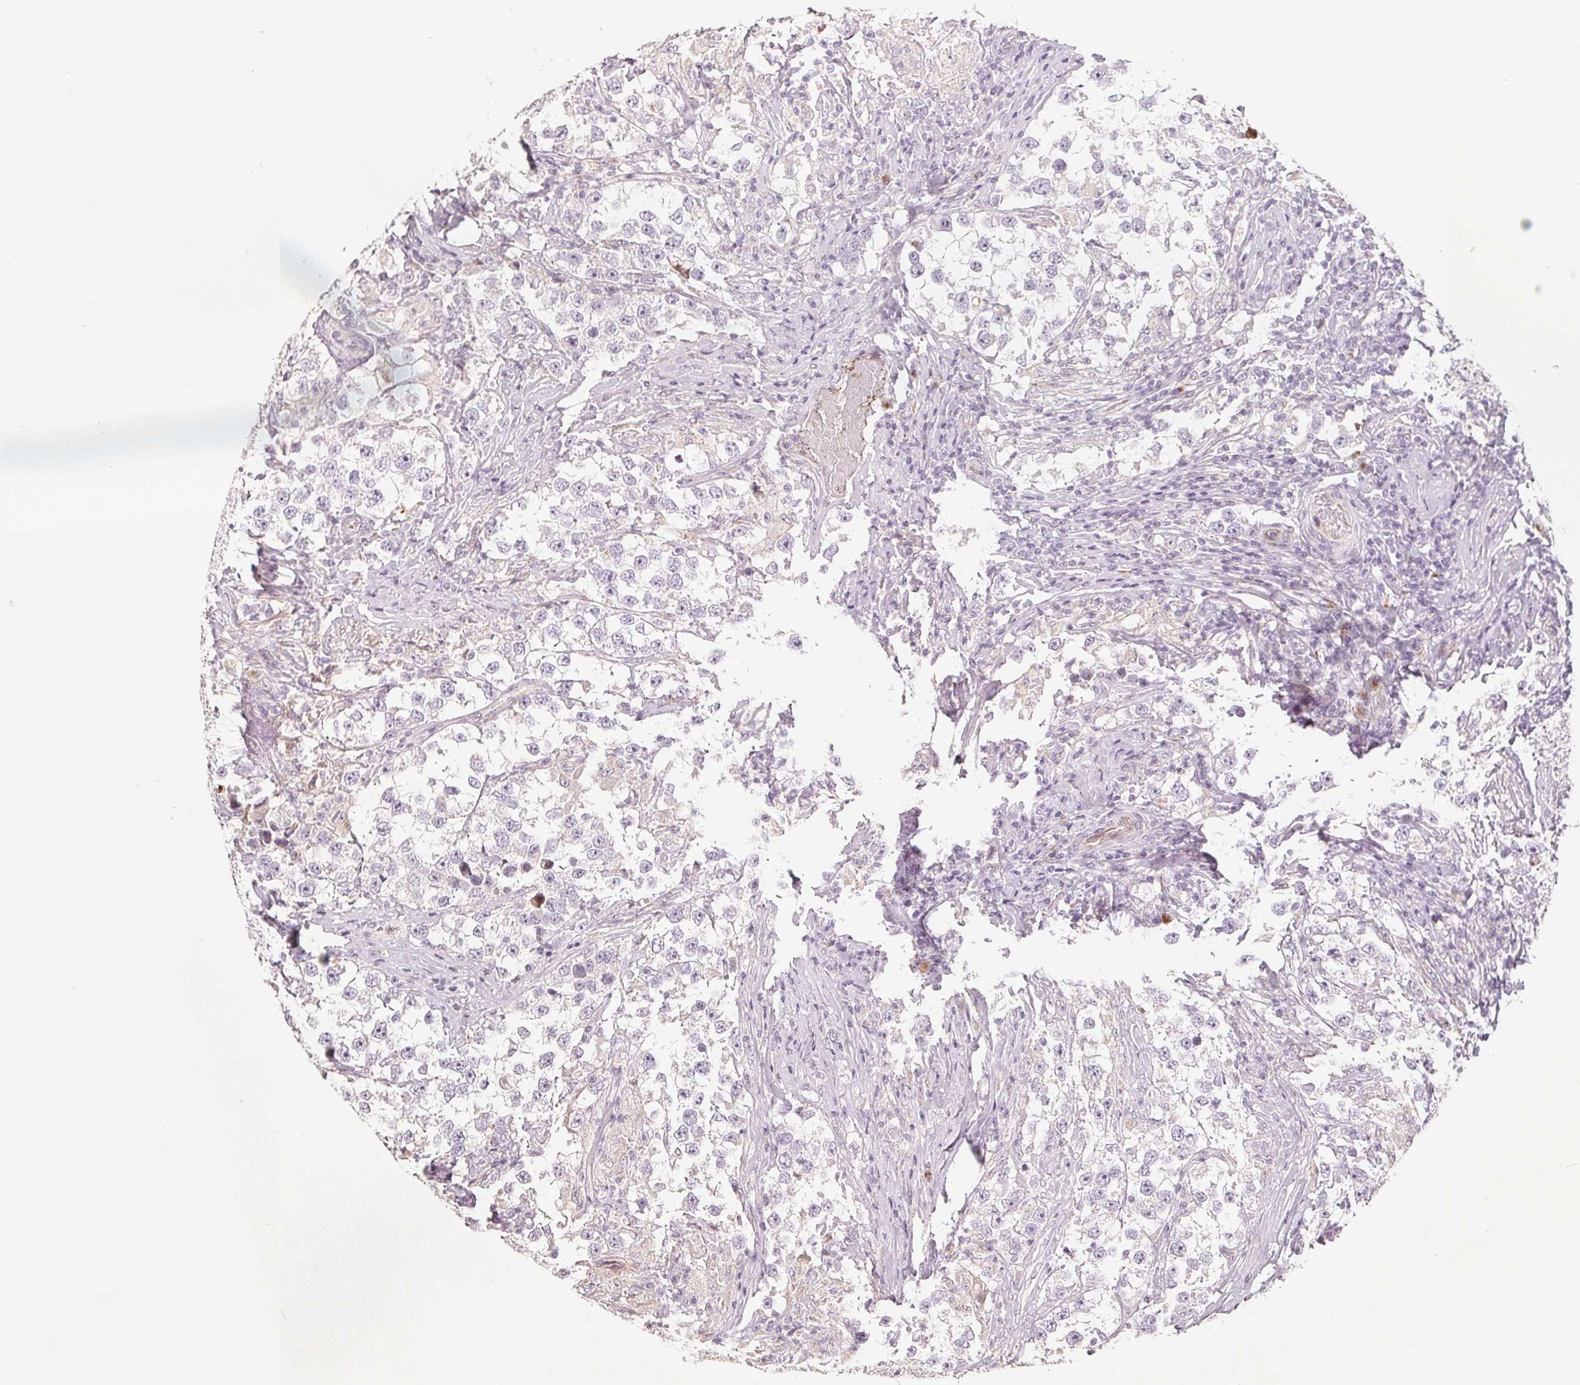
{"staining": {"intensity": "negative", "quantity": "none", "location": "none"}, "tissue": "testis cancer", "cell_type": "Tumor cells", "image_type": "cancer", "snomed": [{"axis": "morphology", "description": "Seminoma, NOS"}, {"axis": "topography", "description": "Testis"}], "caption": "Tumor cells are negative for protein expression in human testis cancer.", "gene": "TMSB15B", "patient": {"sex": "male", "age": 46}}